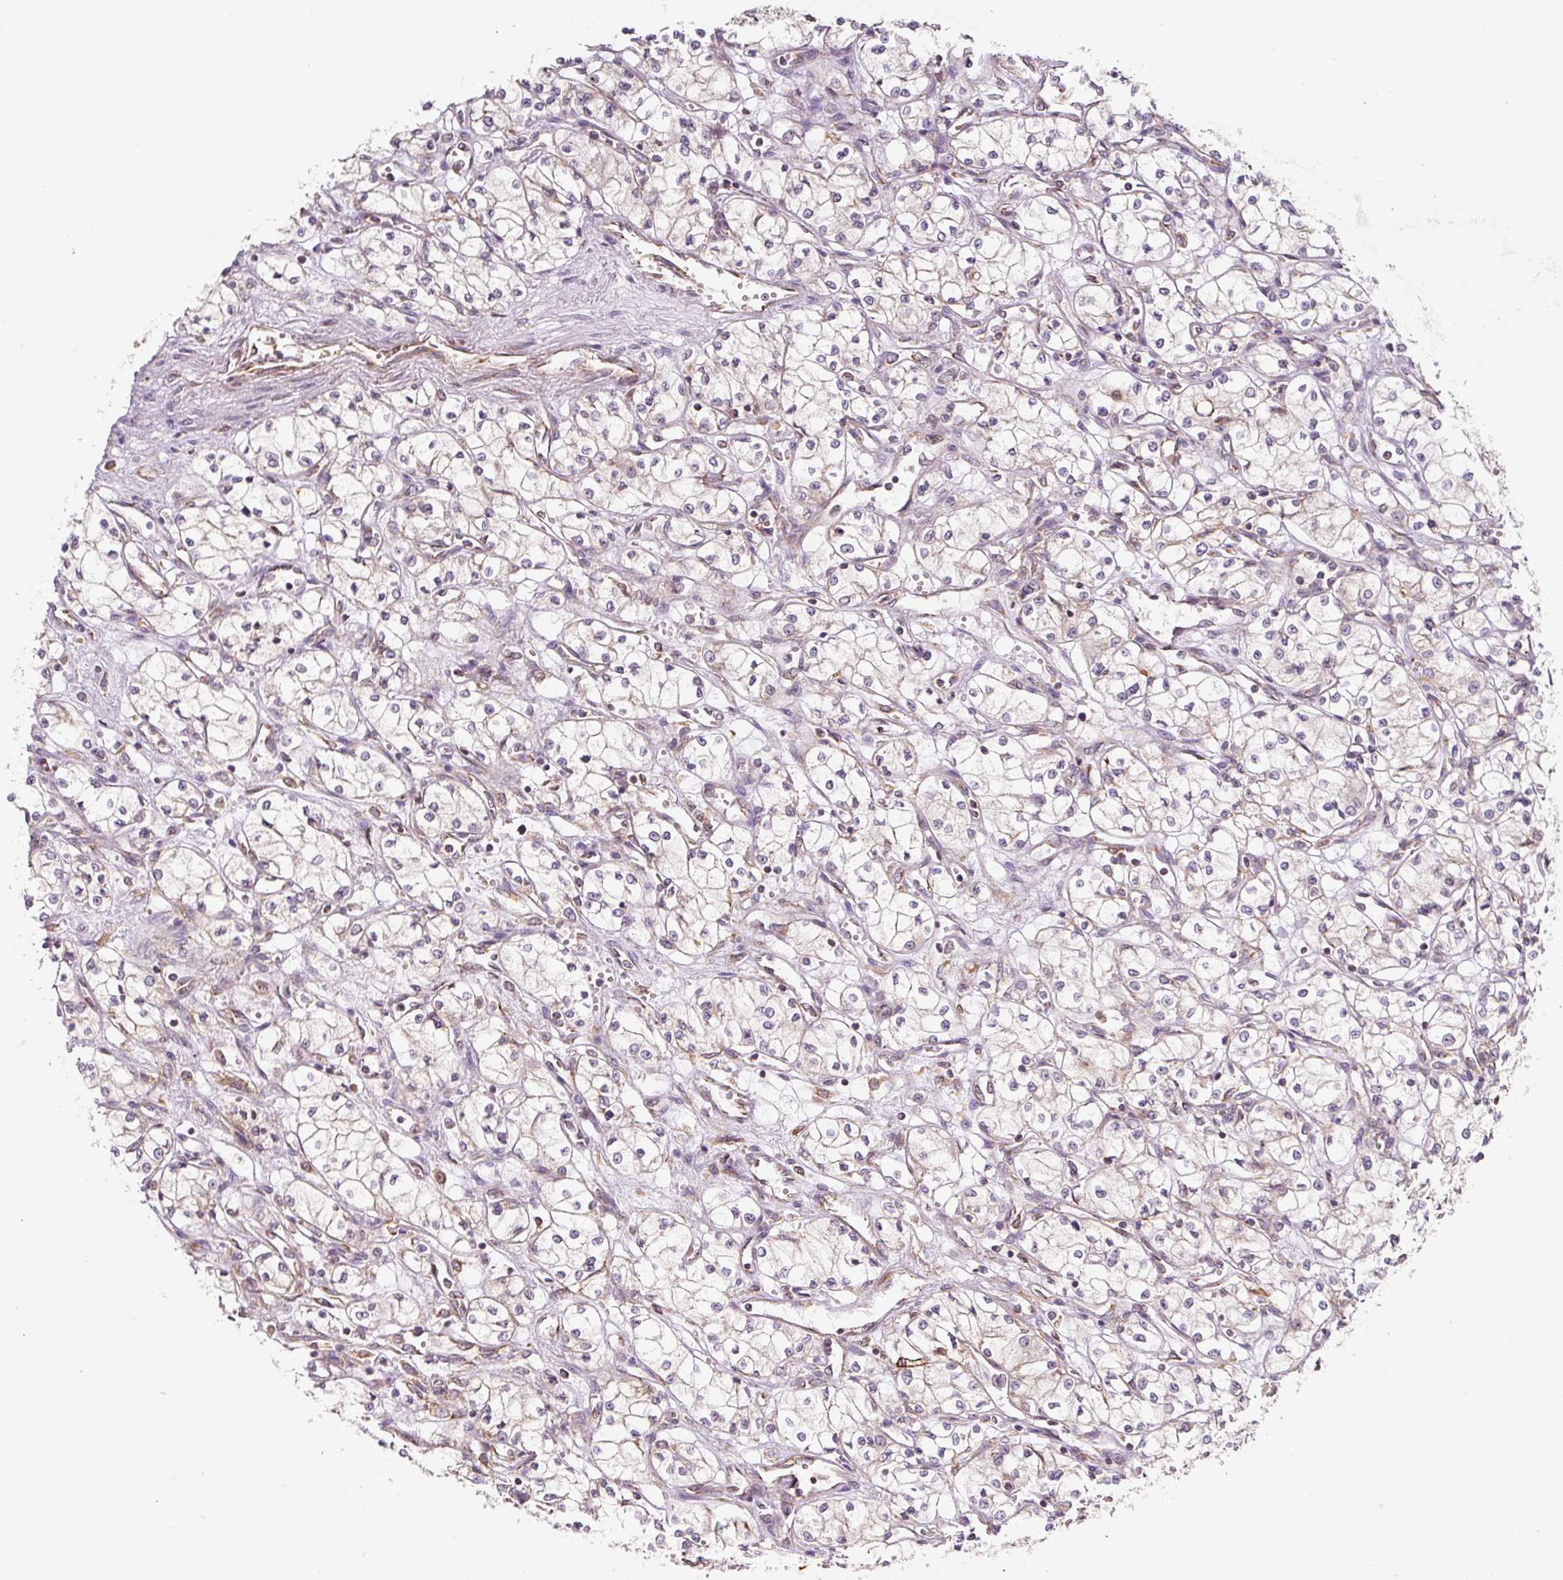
{"staining": {"intensity": "negative", "quantity": "none", "location": "none"}, "tissue": "renal cancer", "cell_type": "Tumor cells", "image_type": "cancer", "snomed": [{"axis": "morphology", "description": "Normal tissue, NOS"}, {"axis": "morphology", "description": "Adenocarcinoma, NOS"}, {"axis": "topography", "description": "Kidney"}], "caption": "Tumor cells show no significant protein staining in renal cancer (adenocarcinoma).", "gene": "MORN4", "patient": {"sex": "male", "age": 59}}